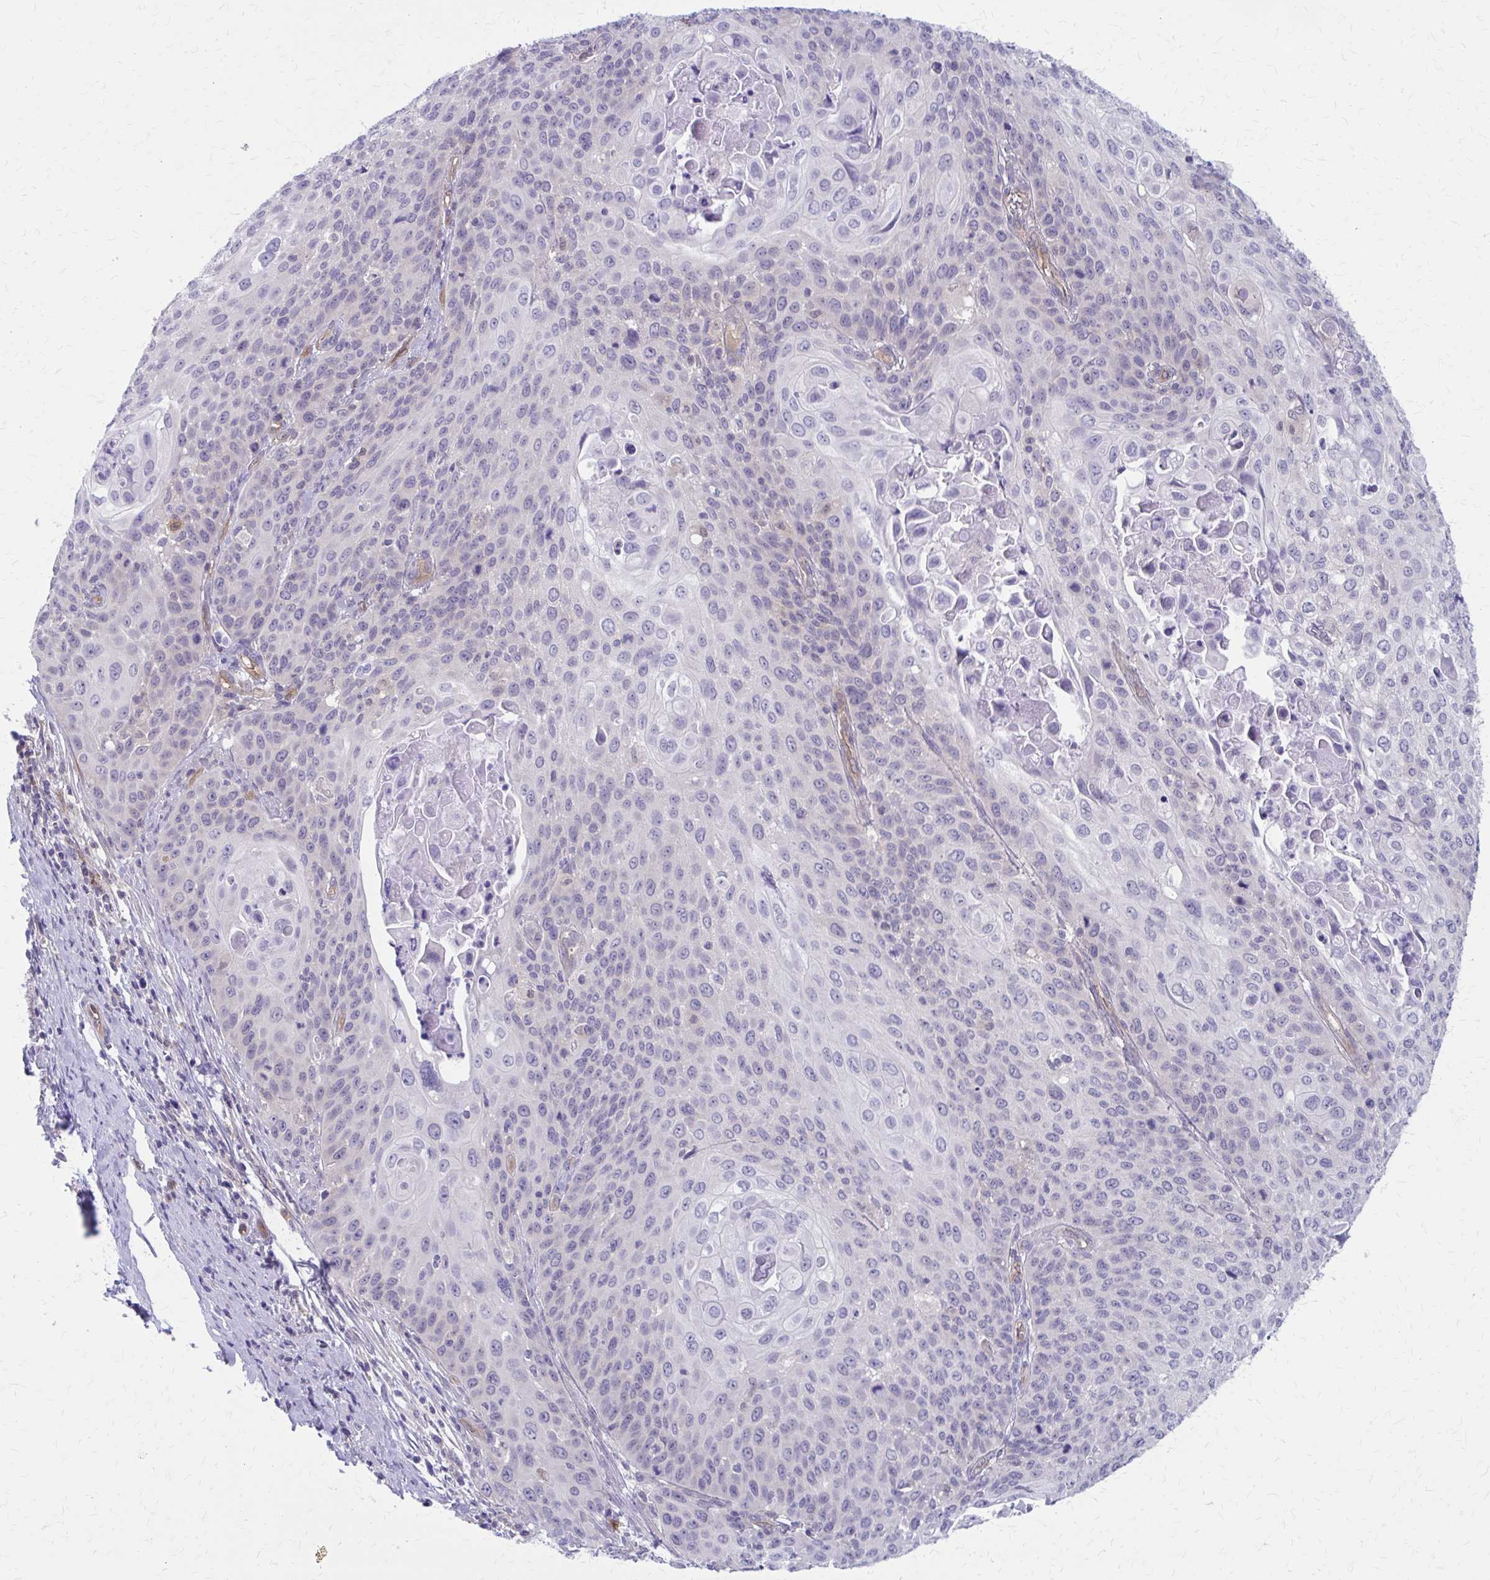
{"staining": {"intensity": "negative", "quantity": "none", "location": "none"}, "tissue": "cervical cancer", "cell_type": "Tumor cells", "image_type": "cancer", "snomed": [{"axis": "morphology", "description": "Squamous cell carcinoma, NOS"}, {"axis": "topography", "description": "Cervix"}], "caption": "High power microscopy photomicrograph of an IHC photomicrograph of squamous cell carcinoma (cervical), revealing no significant staining in tumor cells. (Stains: DAB immunohistochemistry with hematoxylin counter stain, Microscopy: brightfield microscopy at high magnification).", "gene": "CLIC2", "patient": {"sex": "female", "age": 65}}